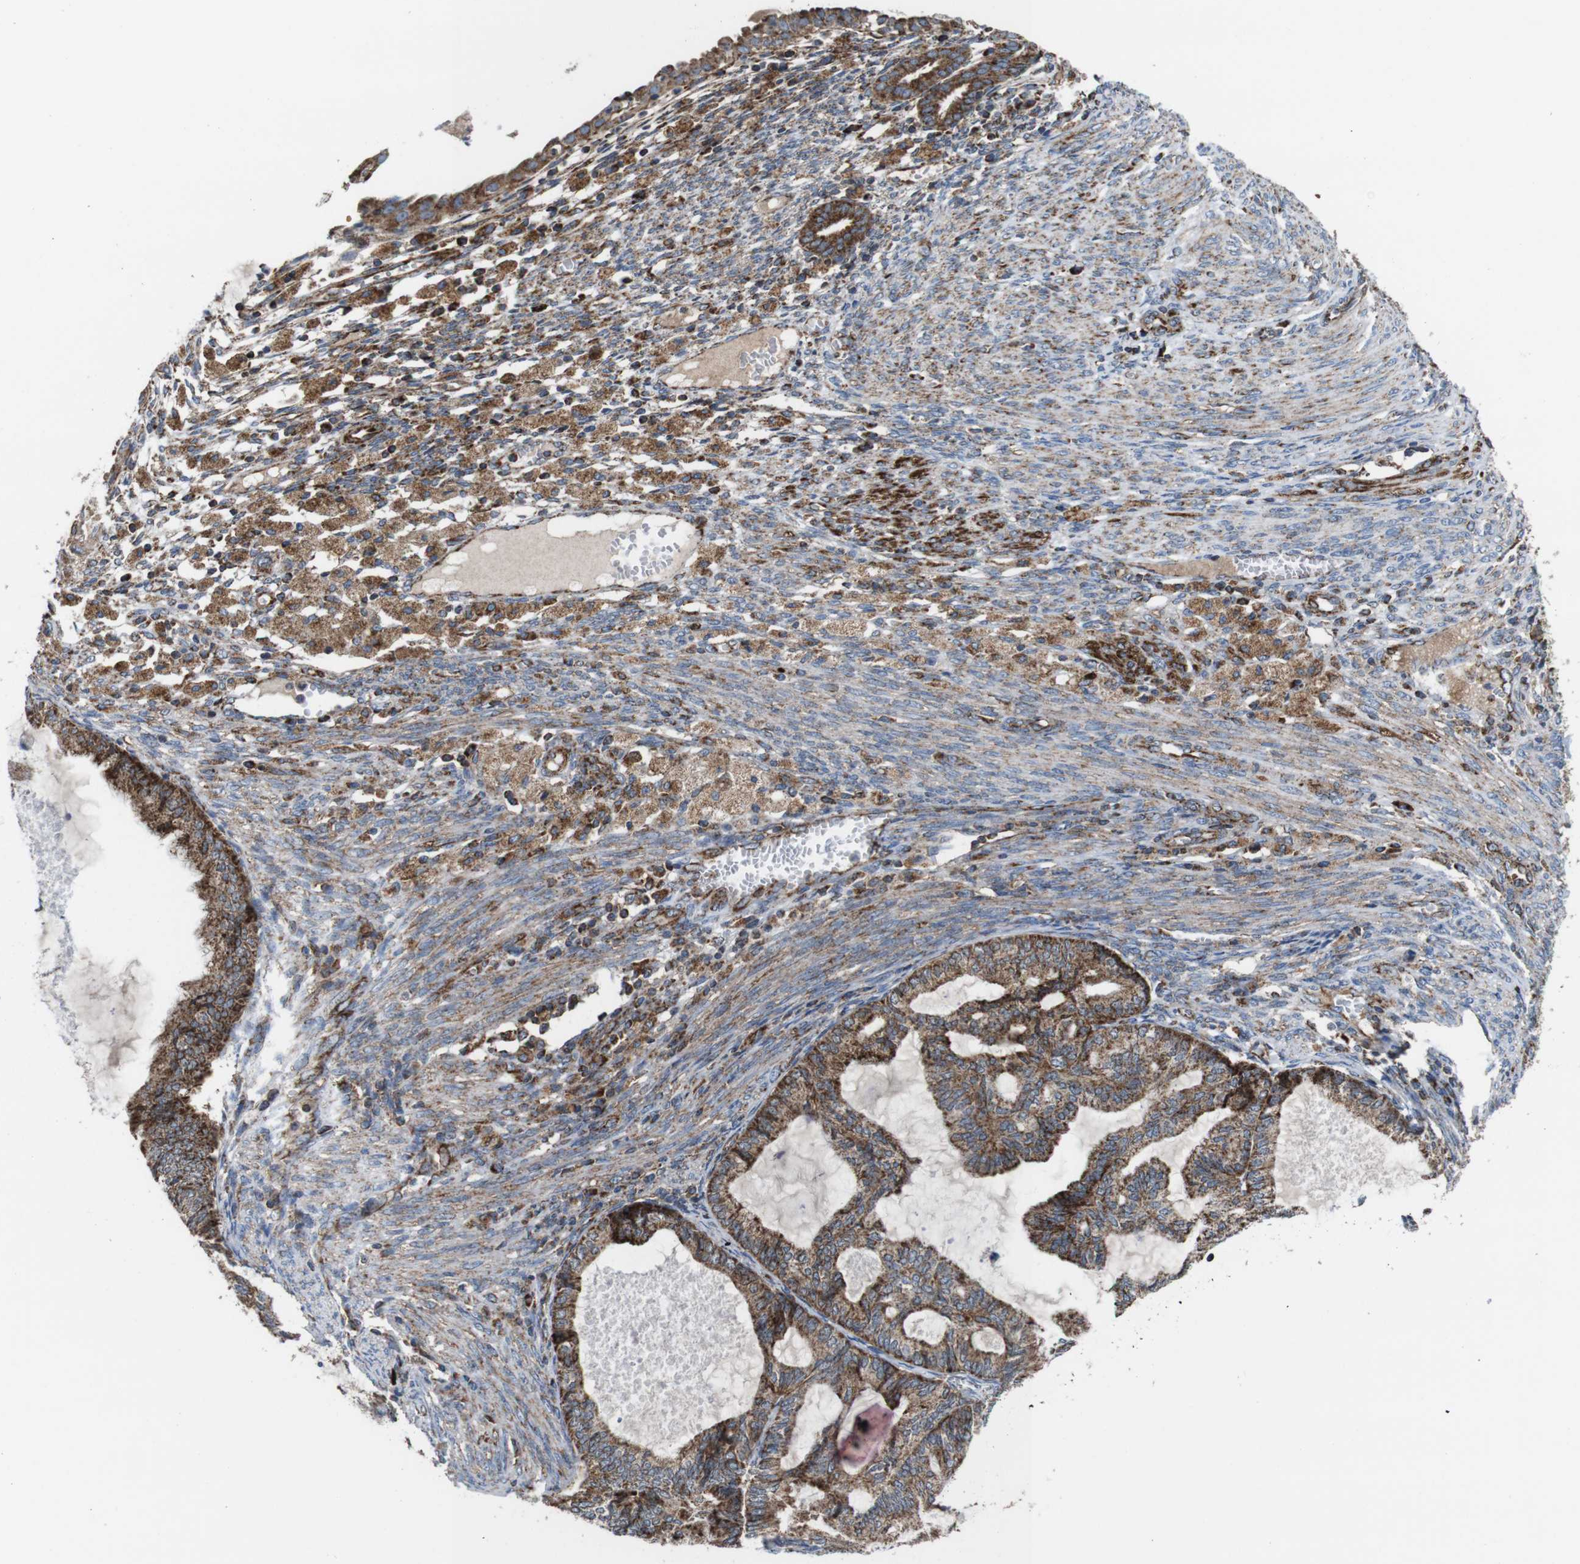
{"staining": {"intensity": "strong", "quantity": "<25%", "location": "cytoplasmic/membranous"}, "tissue": "cervical cancer", "cell_type": "Tumor cells", "image_type": "cancer", "snomed": [{"axis": "morphology", "description": "Normal tissue, NOS"}, {"axis": "morphology", "description": "Adenocarcinoma, NOS"}, {"axis": "topography", "description": "Cervix"}, {"axis": "topography", "description": "Endometrium"}], "caption": "Cervical cancer stained with a protein marker displays strong staining in tumor cells.", "gene": "HK1", "patient": {"sex": "female", "age": 86}}